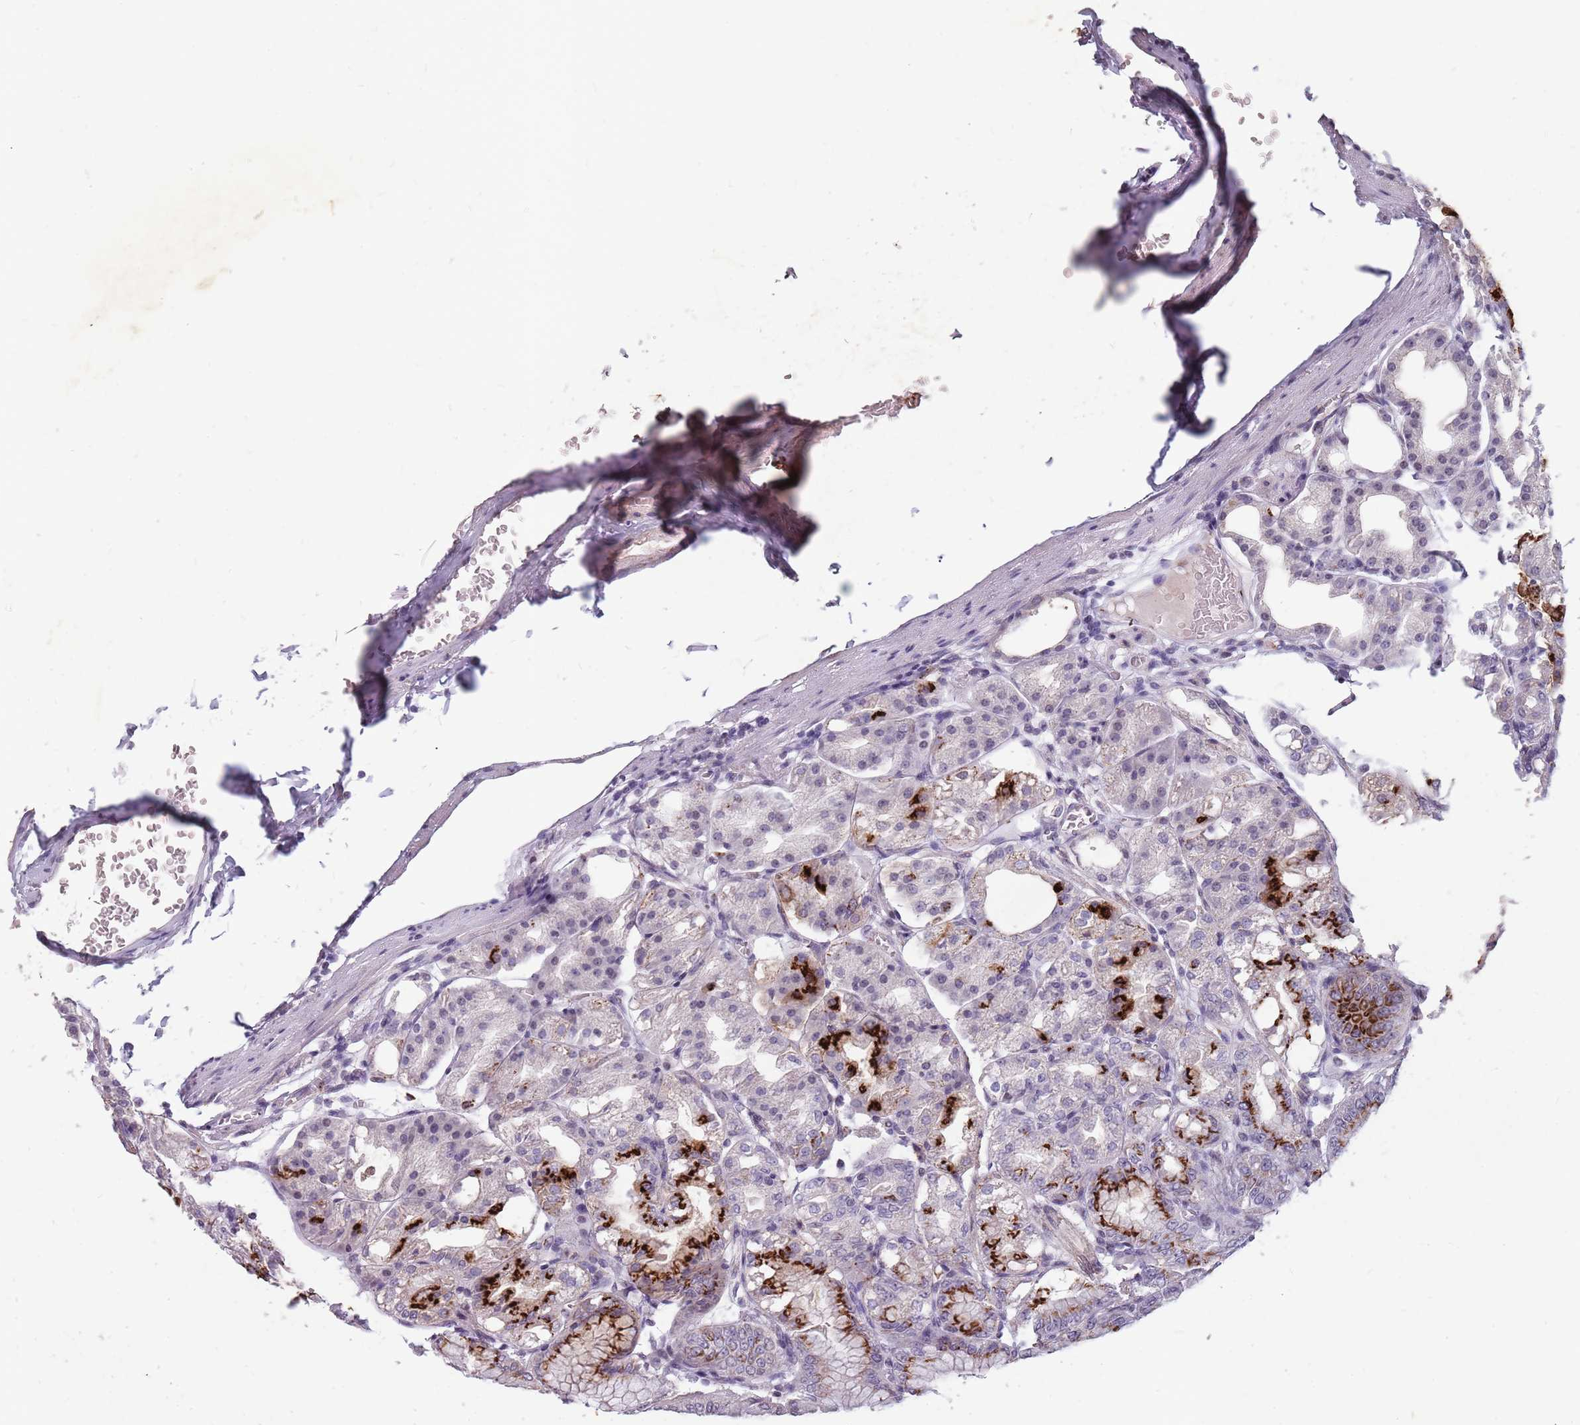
{"staining": {"intensity": "strong", "quantity": "<25%", "location": "cytoplasmic/membranous"}, "tissue": "stomach", "cell_type": "Glandular cells", "image_type": "normal", "snomed": [{"axis": "morphology", "description": "Normal tissue, NOS"}, {"axis": "topography", "description": "Stomach, lower"}], "caption": "Glandular cells demonstrate medium levels of strong cytoplasmic/membranous positivity in about <25% of cells in unremarkable human stomach. The protein of interest is shown in brown color, while the nuclei are stained blue.", "gene": "NEK6", "patient": {"sex": "male", "age": 71}}